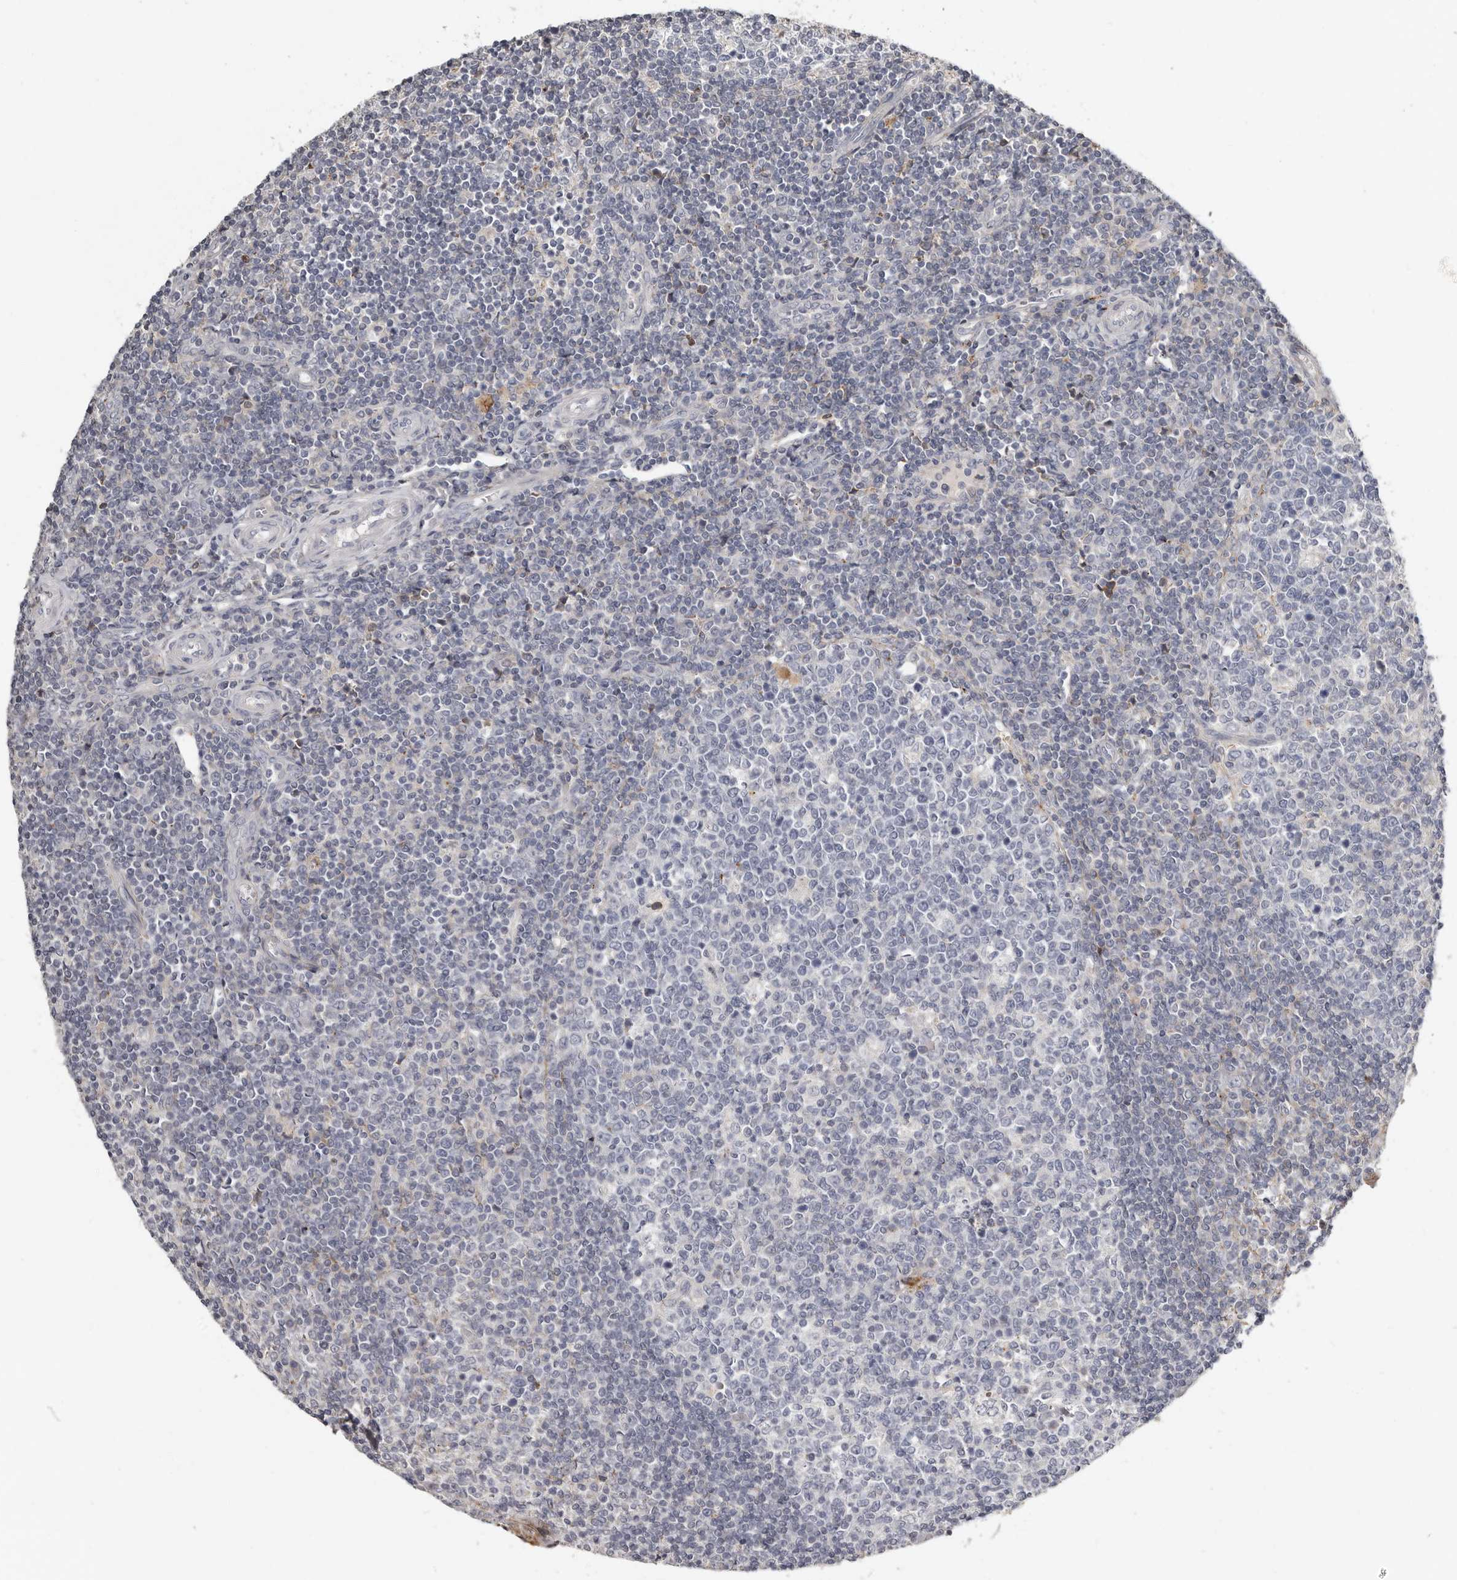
{"staining": {"intensity": "negative", "quantity": "none", "location": "none"}, "tissue": "tonsil", "cell_type": "Germinal center cells", "image_type": "normal", "snomed": [{"axis": "morphology", "description": "Normal tissue, NOS"}, {"axis": "topography", "description": "Tonsil"}], "caption": "The immunohistochemistry image has no significant staining in germinal center cells of tonsil. (DAB immunohistochemistry visualized using brightfield microscopy, high magnification).", "gene": "KIF26B", "patient": {"sex": "female", "age": 19}}